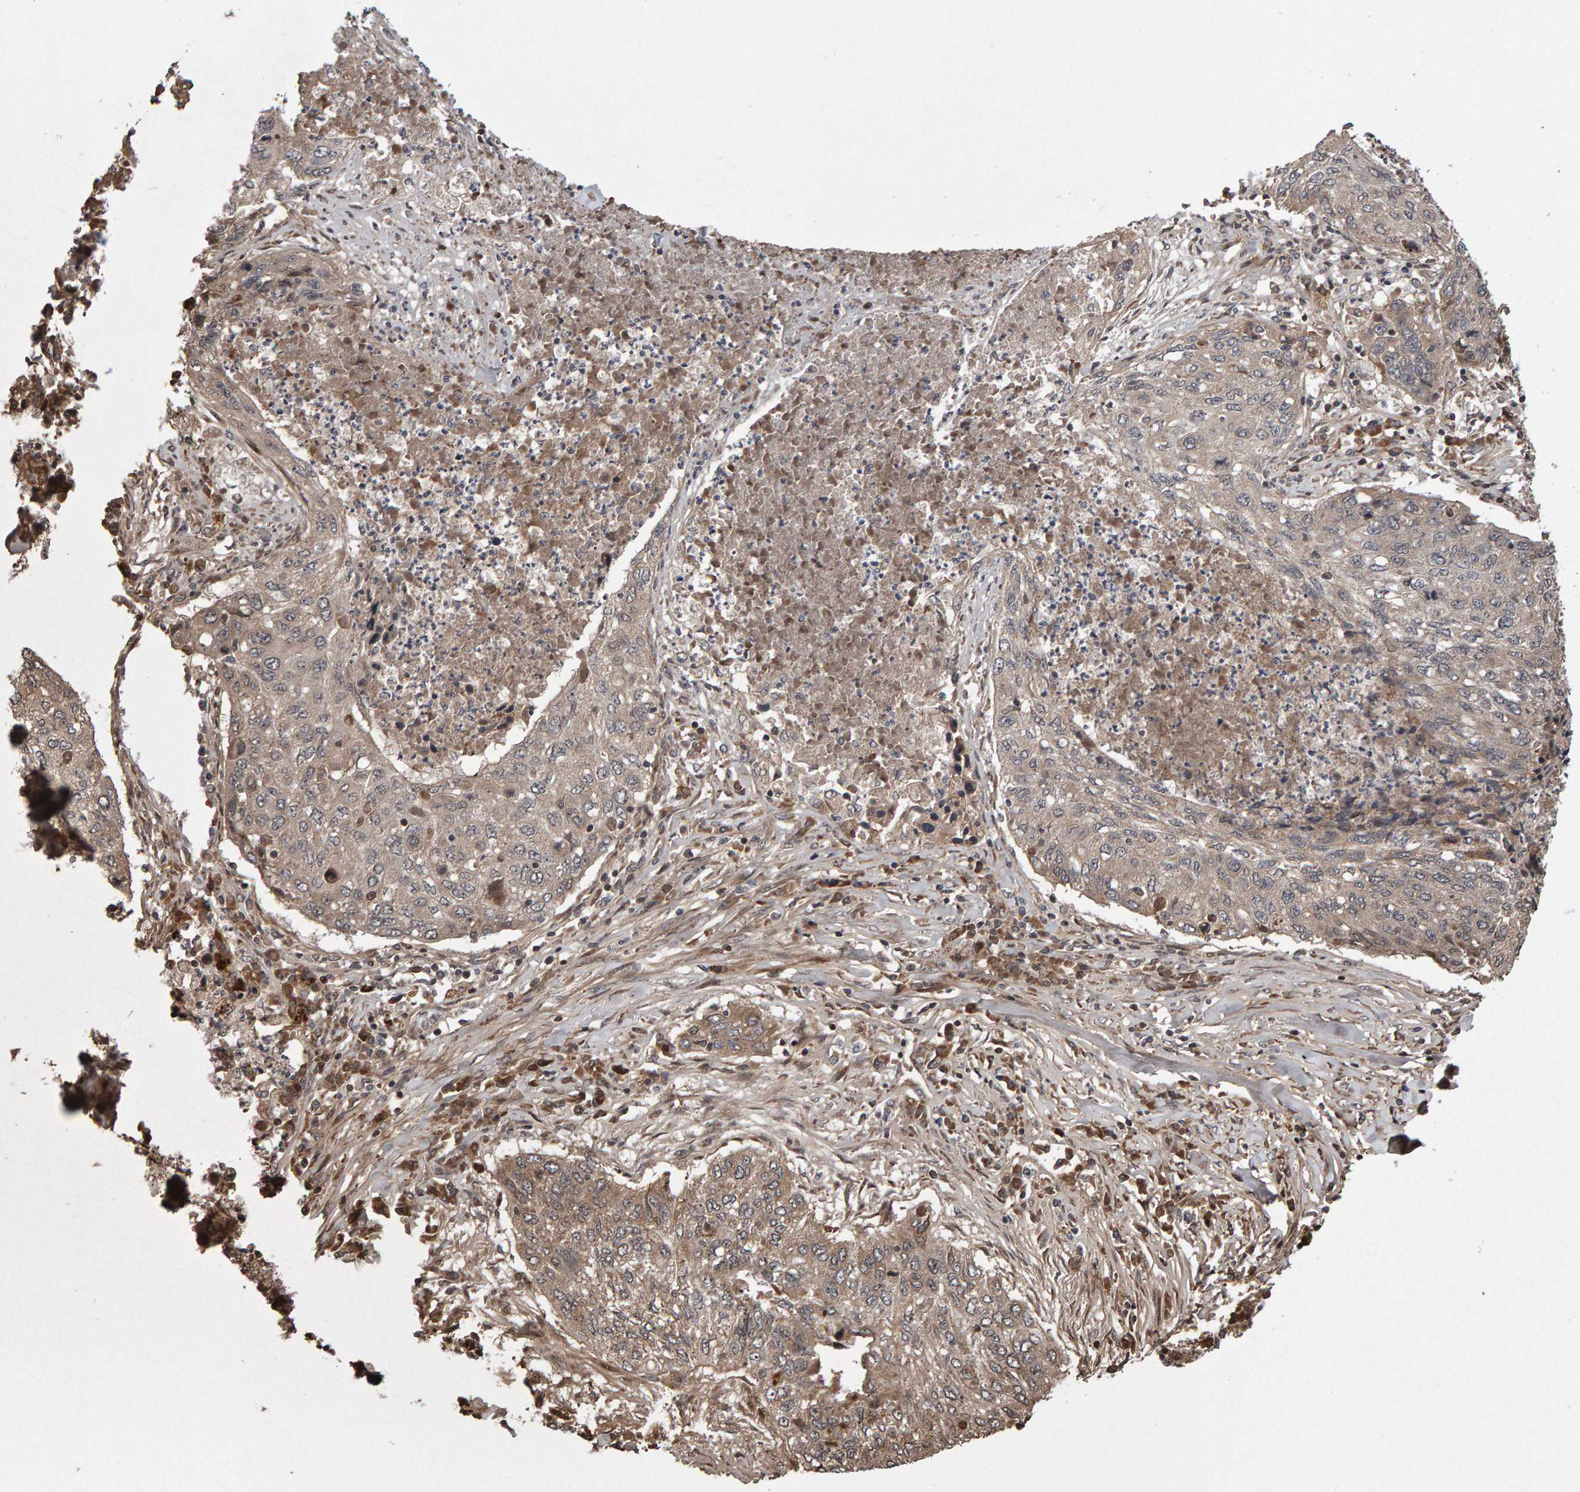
{"staining": {"intensity": "weak", "quantity": ">75%", "location": "cytoplasmic/membranous"}, "tissue": "lung cancer", "cell_type": "Tumor cells", "image_type": "cancer", "snomed": [{"axis": "morphology", "description": "Squamous cell carcinoma, NOS"}, {"axis": "topography", "description": "Lung"}], "caption": "A low amount of weak cytoplasmic/membranous expression is seen in about >75% of tumor cells in squamous cell carcinoma (lung) tissue.", "gene": "PECR", "patient": {"sex": "female", "age": 63}}